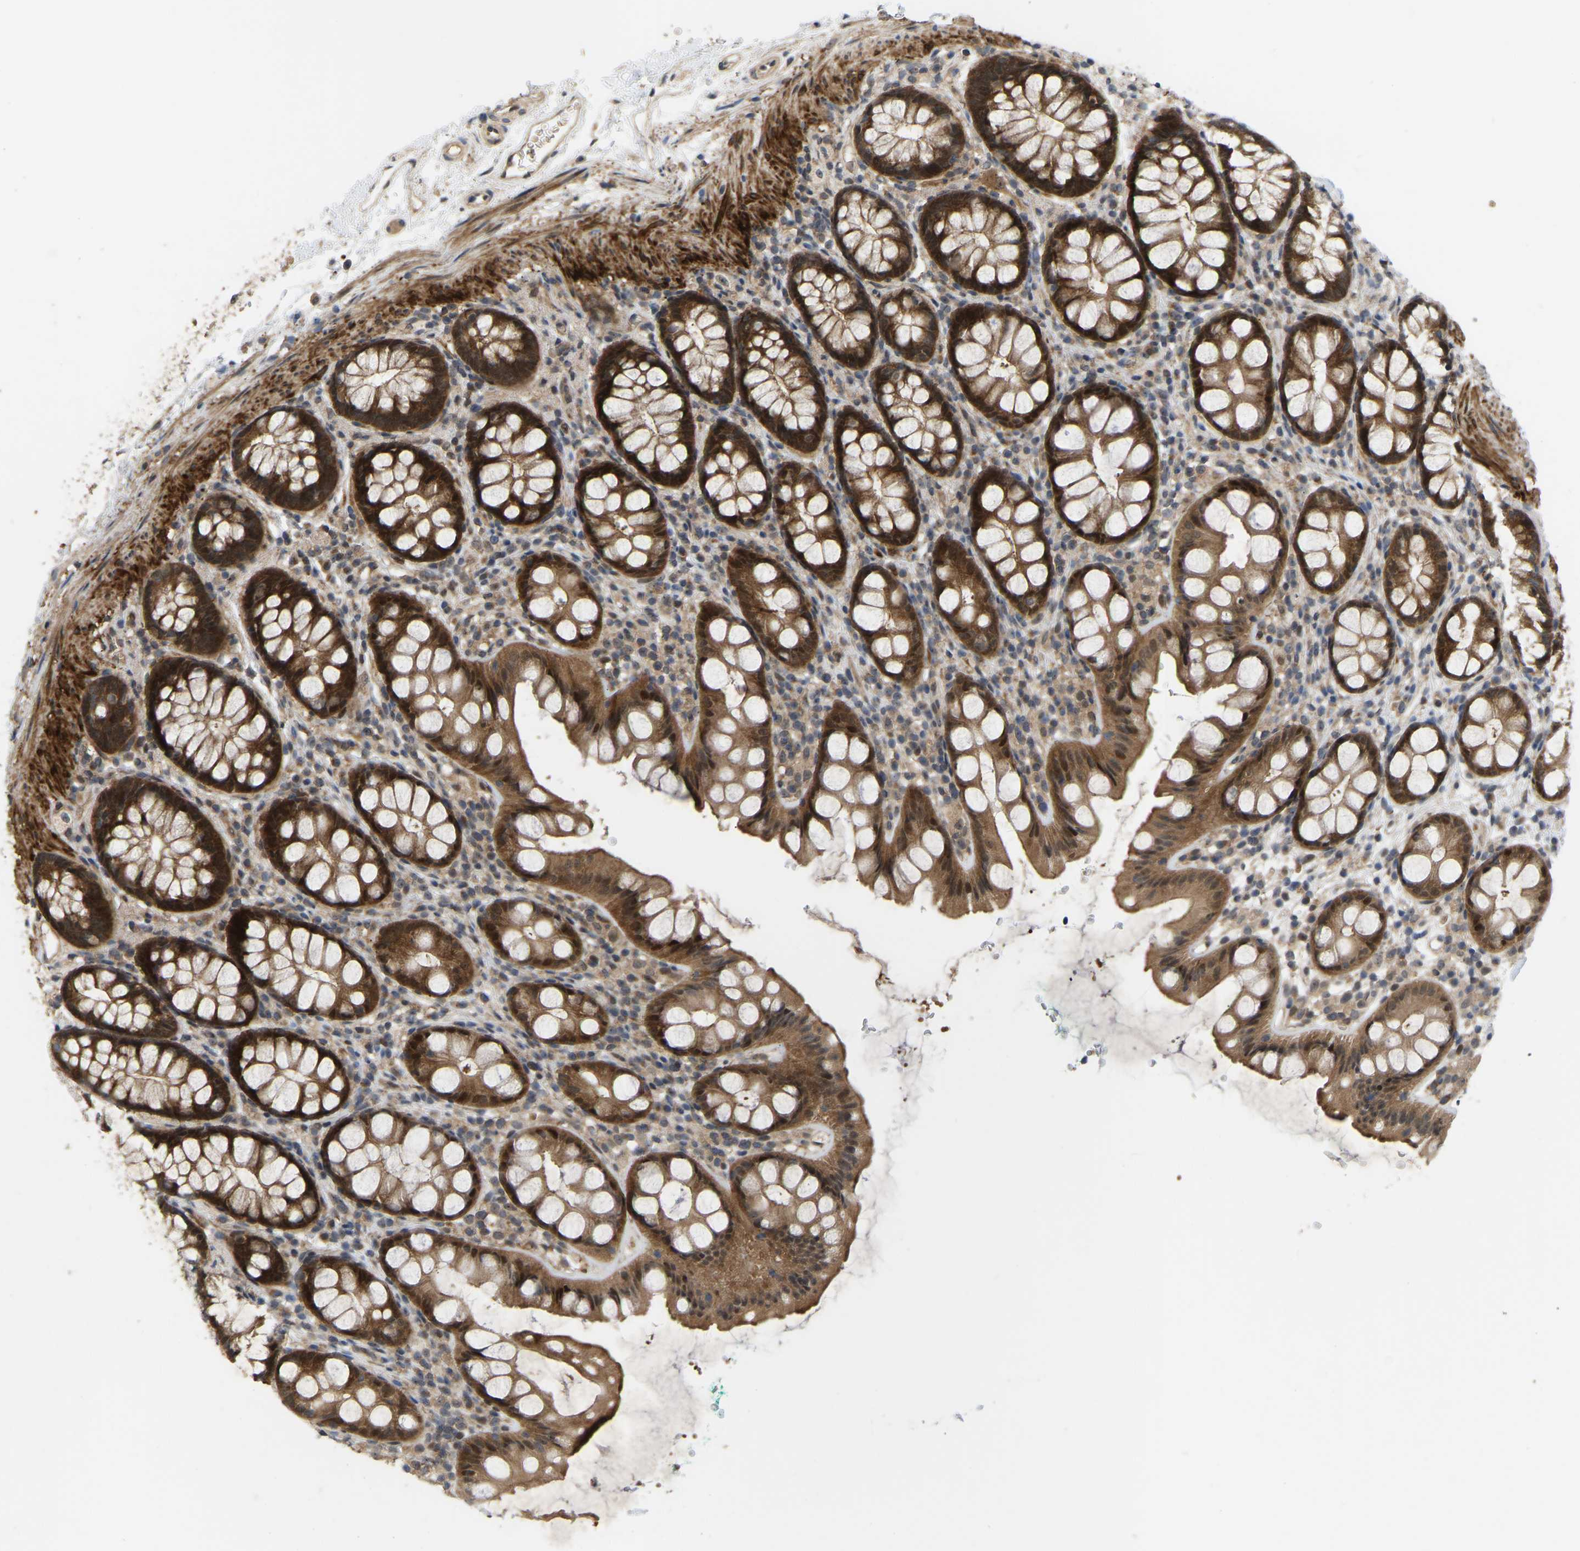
{"staining": {"intensity": "strong", "quantity": ">75%", "location": "cytoplasmic/membranous,nuclear"}, "tissue": "rectum", "cell_type": "Glandular cells", "image_type": "normal", "snomed": [{"axis": "morphology", "description": "Normal tissue, NOS"}, {"axis": "topography", "description": "Rectum"}], "caption": "IHC staining of normal rectum, which shows high levels of strong cytoplasmic/membranous,nuclear staining in approximately >75% of glandular cells indicating strong cytoplasmic/membranous,nuclear protein expression. The staining was performed using DAB (3,3'-diaminobenzidine) (brown) for protein detection and nuclei were counterstained in hematoxylin (blue).", "gene": "LIMK2", "patient": {"sex": "female", "age": 65}}